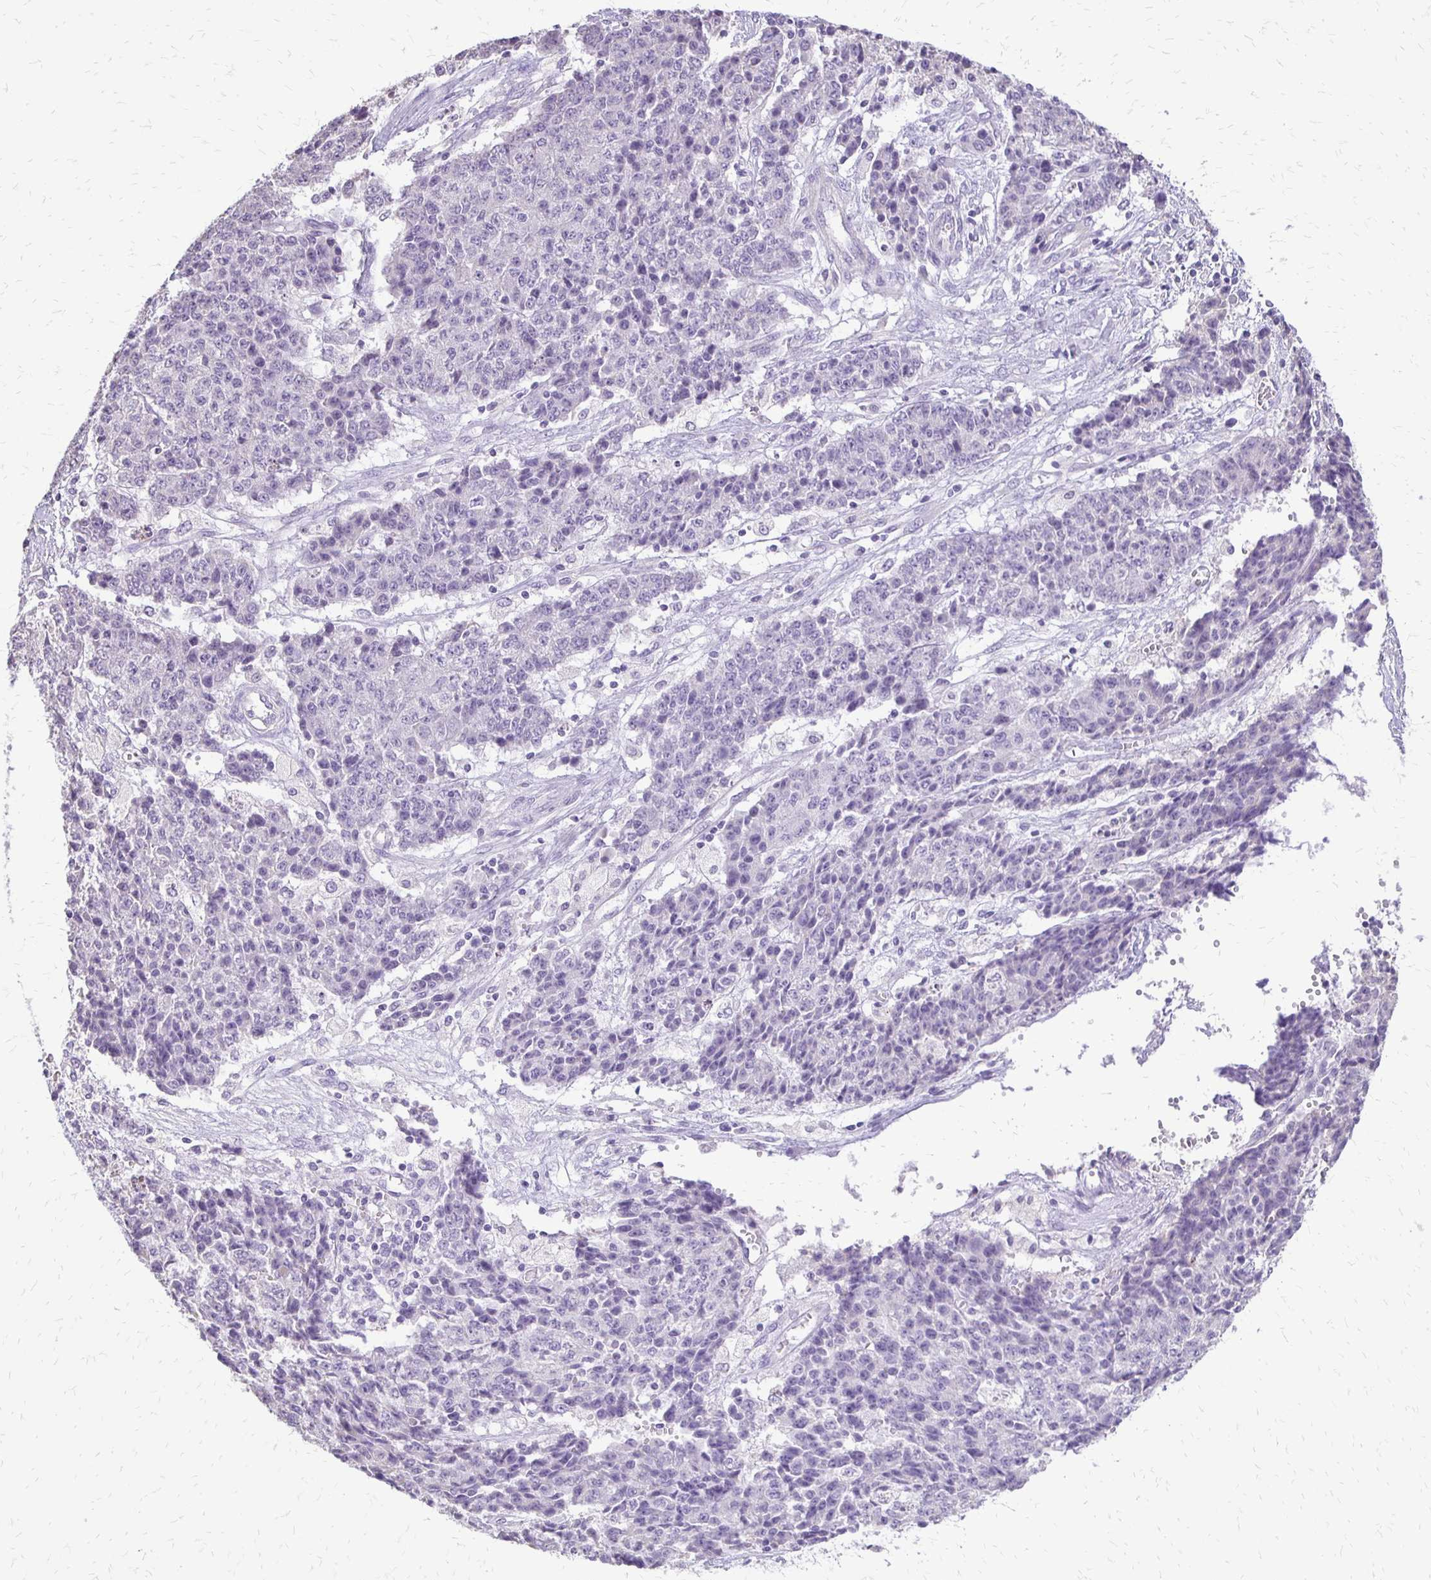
{"staining": {"intensity": "negative", "quantity": "none", "location": "none"}, "tissue": "ovarian cancer", "cell_type": "Tumor cells", "image_type": "cancer", "snomed": [{"axis": "morphology", "description": "Carcinoma, endometroid"}, {"axis": "topography", "description": "Ovary"}], "caption": "Immunohistochemistry photomicrograph of human ovarian cancer stained for a protein (brown), which demonstrates no positivity in tumor cells. (Stains: DAB (3,3'-diaminobenzidine) immunohistochemistry with hematoxylin counter stain, Microscopy: brightfield microscopy at high magnification).", "gene": "ALPG", "patient": {"sex": "female", "age": 42}}